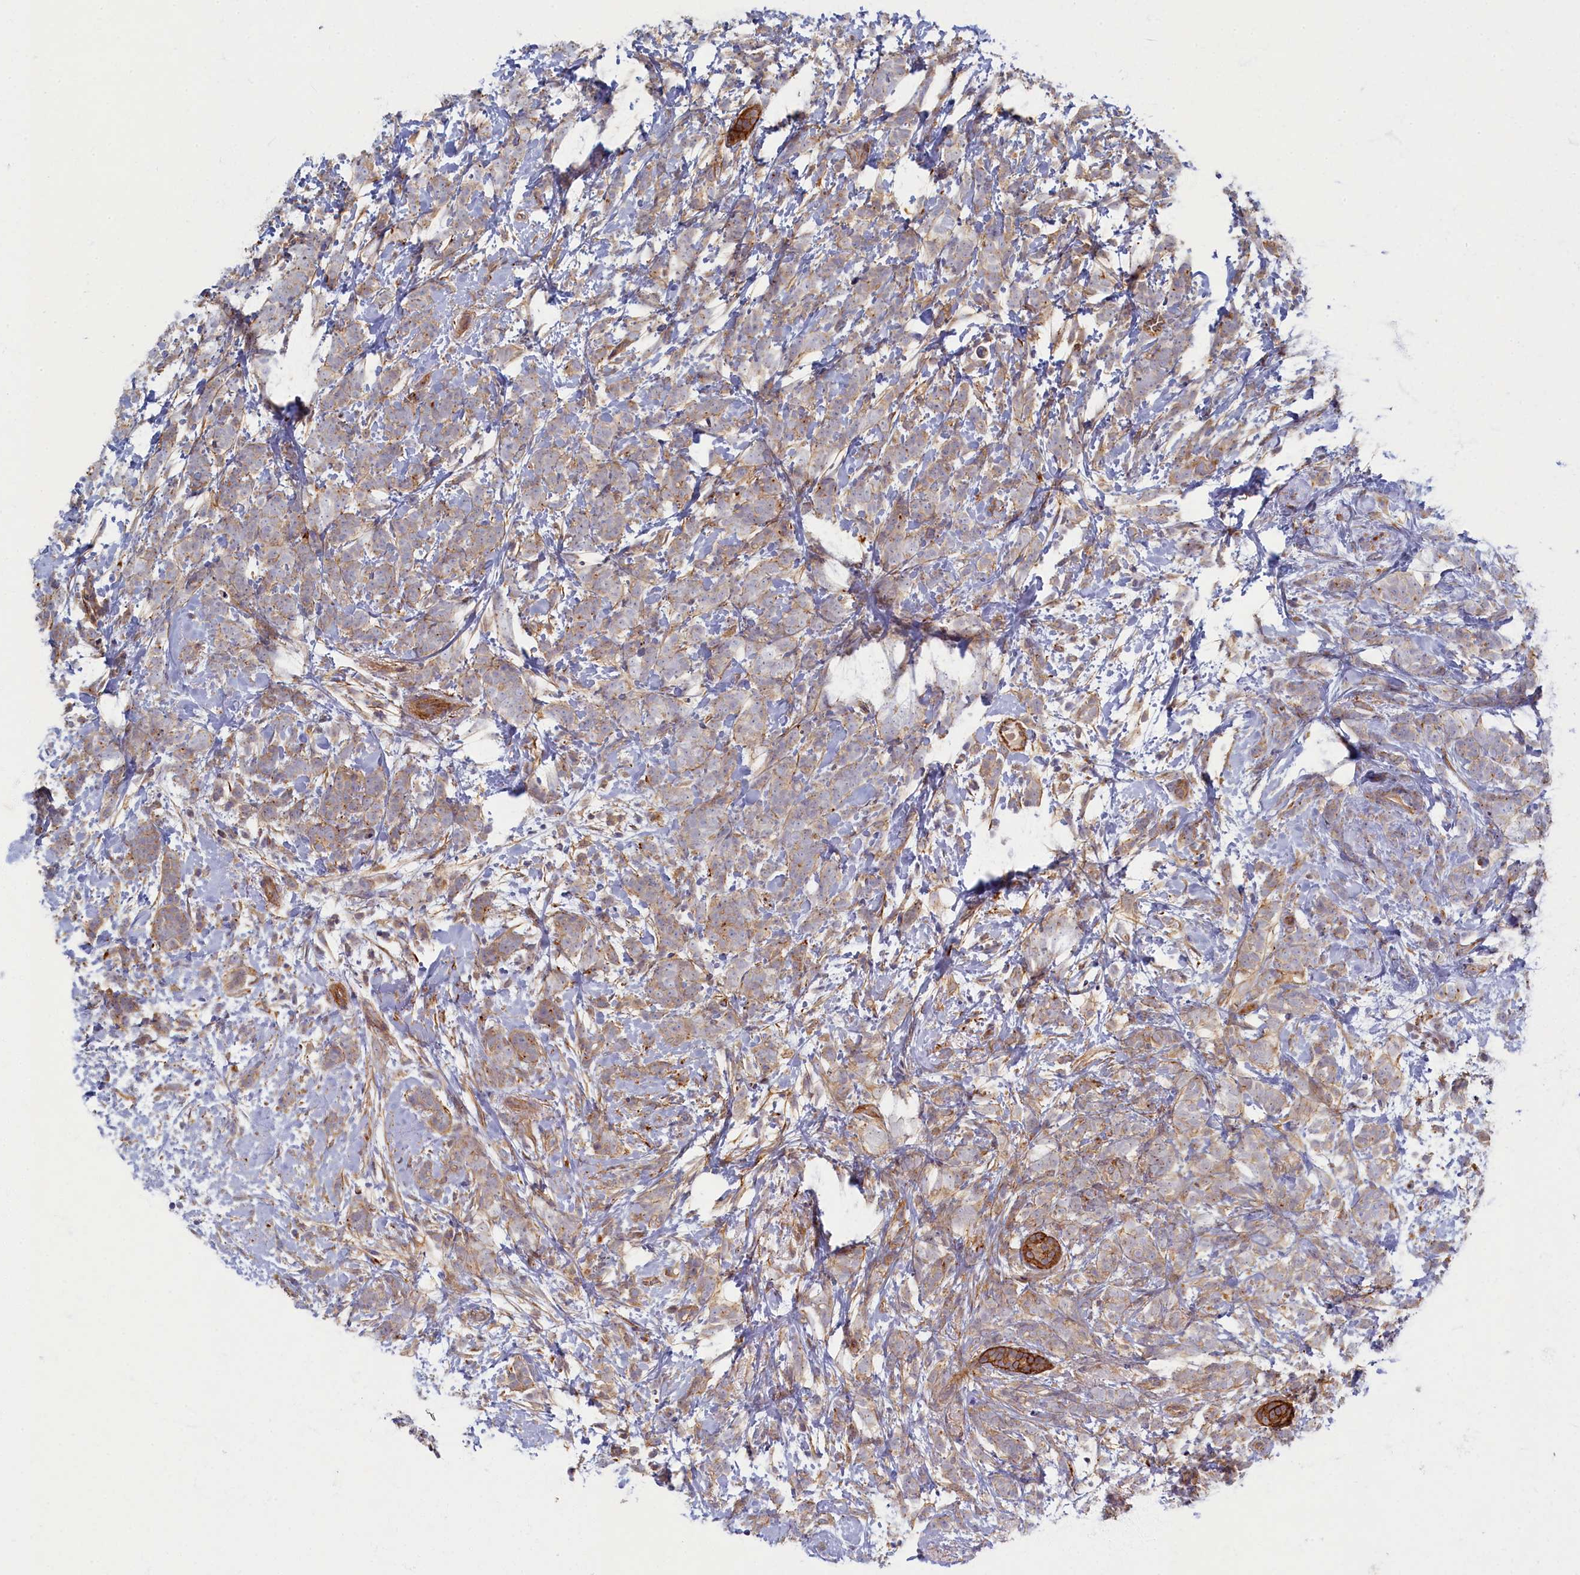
{"staining": {"intensity": "weak", "quantity": "25%-75%", "location": "cytoplasmic/membranous"}, "tissue": "breast cancer", "cell_type": "Tumor cells", "image_type": "cancer", "snomed": [{"axis": "morphology", "description": "Lobular carcinoma"}, {"axis": "topography", "description": "Breast"}], "caption": "Tumor cells exhibit weak cytoplasmic/membranous staining in approximately 25%-75% of cells in lobular carcinoma (breast).", "gene": "PSMG2", "patient": {"sex": "female", "age": 58}}